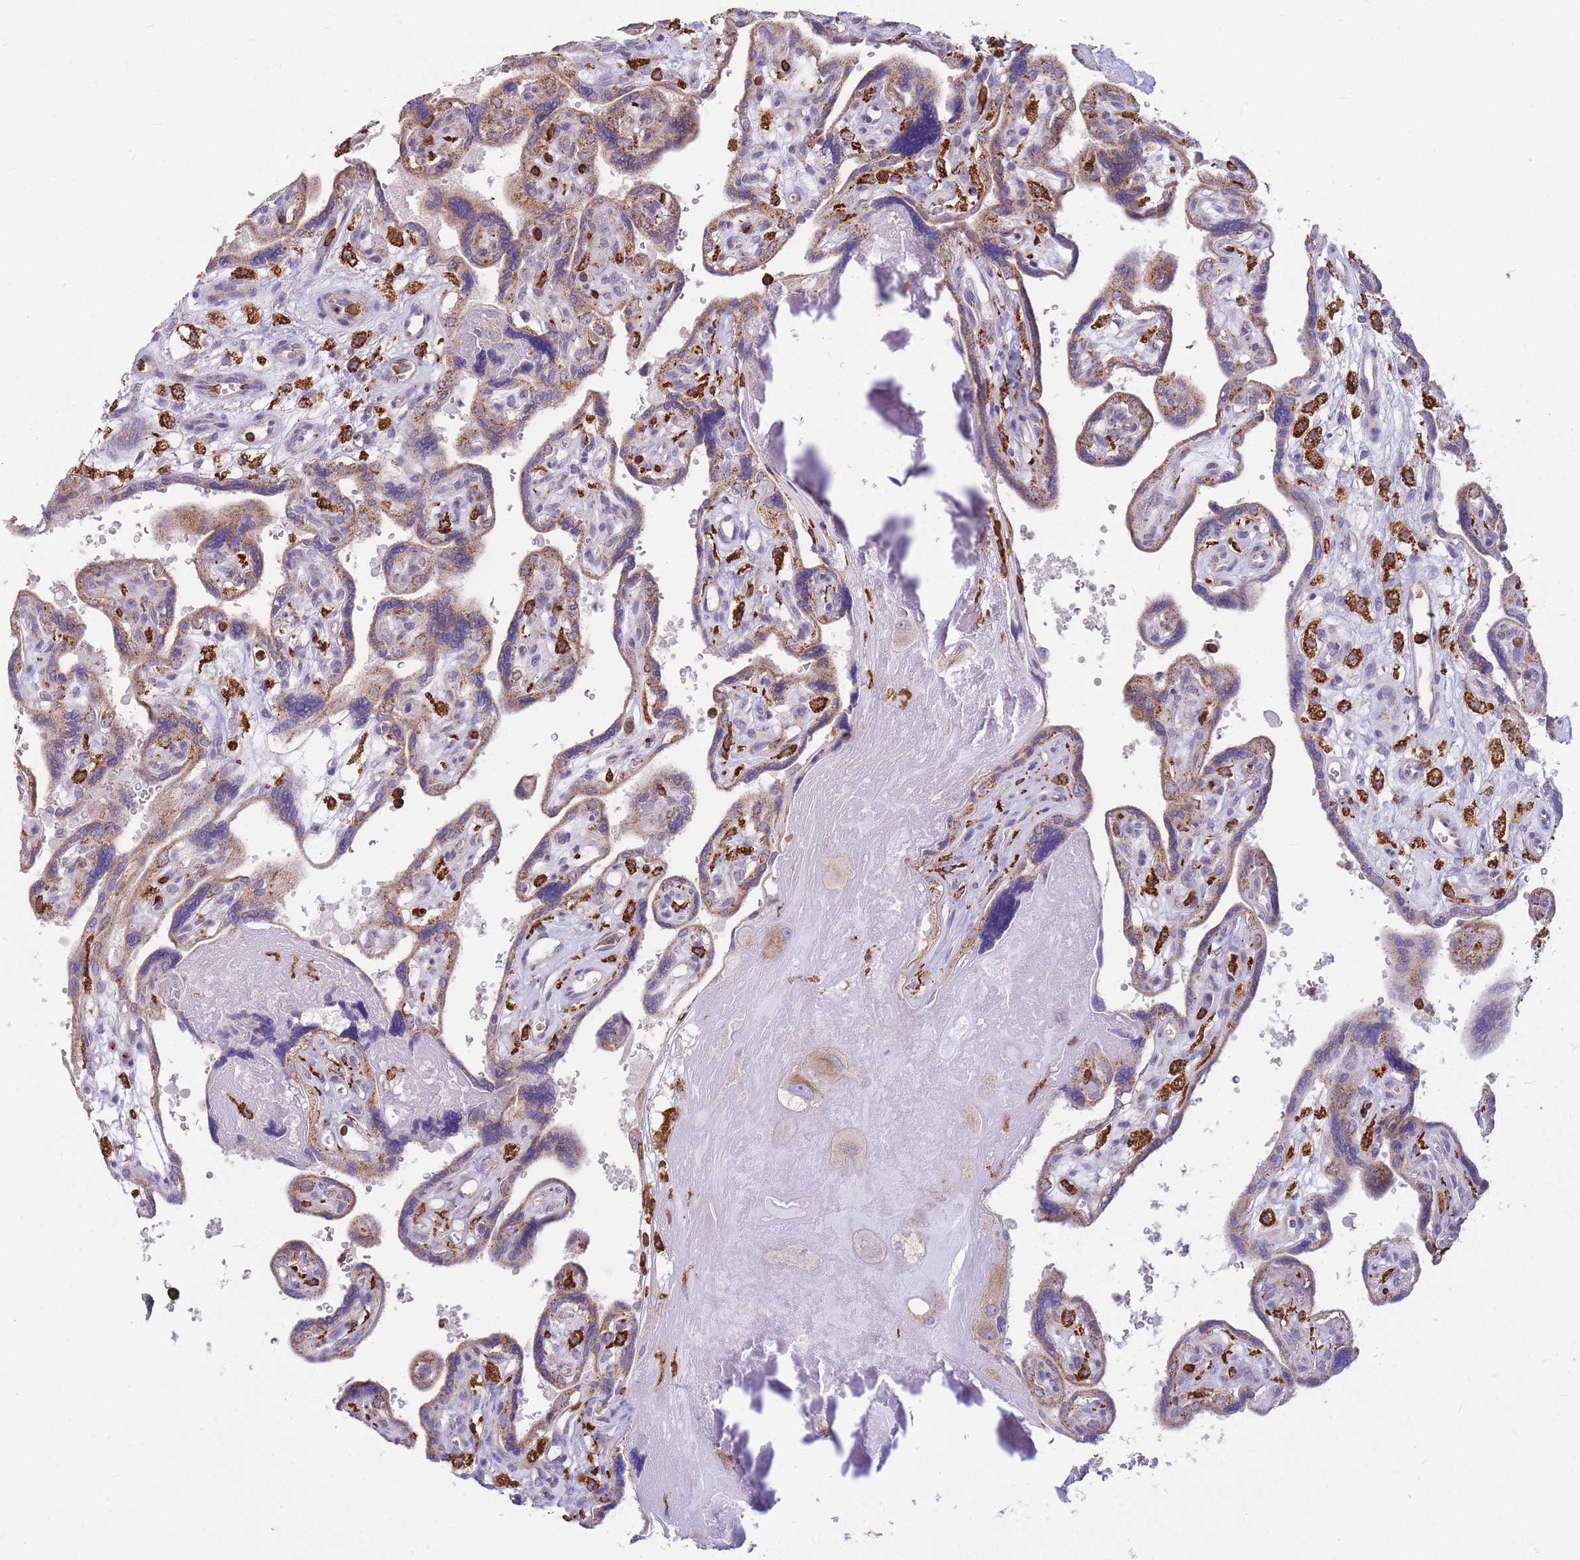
{"staining": {"intensity": "weak", "quantity": ">75%", "location": "cytoplasmic/membranous"}, "tissue": "placenta", "cell_type": "Decidual cells", "image_type": "normal", "snomed": [{"axis": "morphology", "description": "Normal tissue, NOS"}, {"axis": "topography", "description": "Placenta"}], "caption": "A high-resolution micrograph shows IHC staining of benign placenta, which reveals weak cytoplasmic/membranous staining in about >75% of decidual cells.", "gene": "MRPL54", "patient": {"sex": "female", "age": 39}}